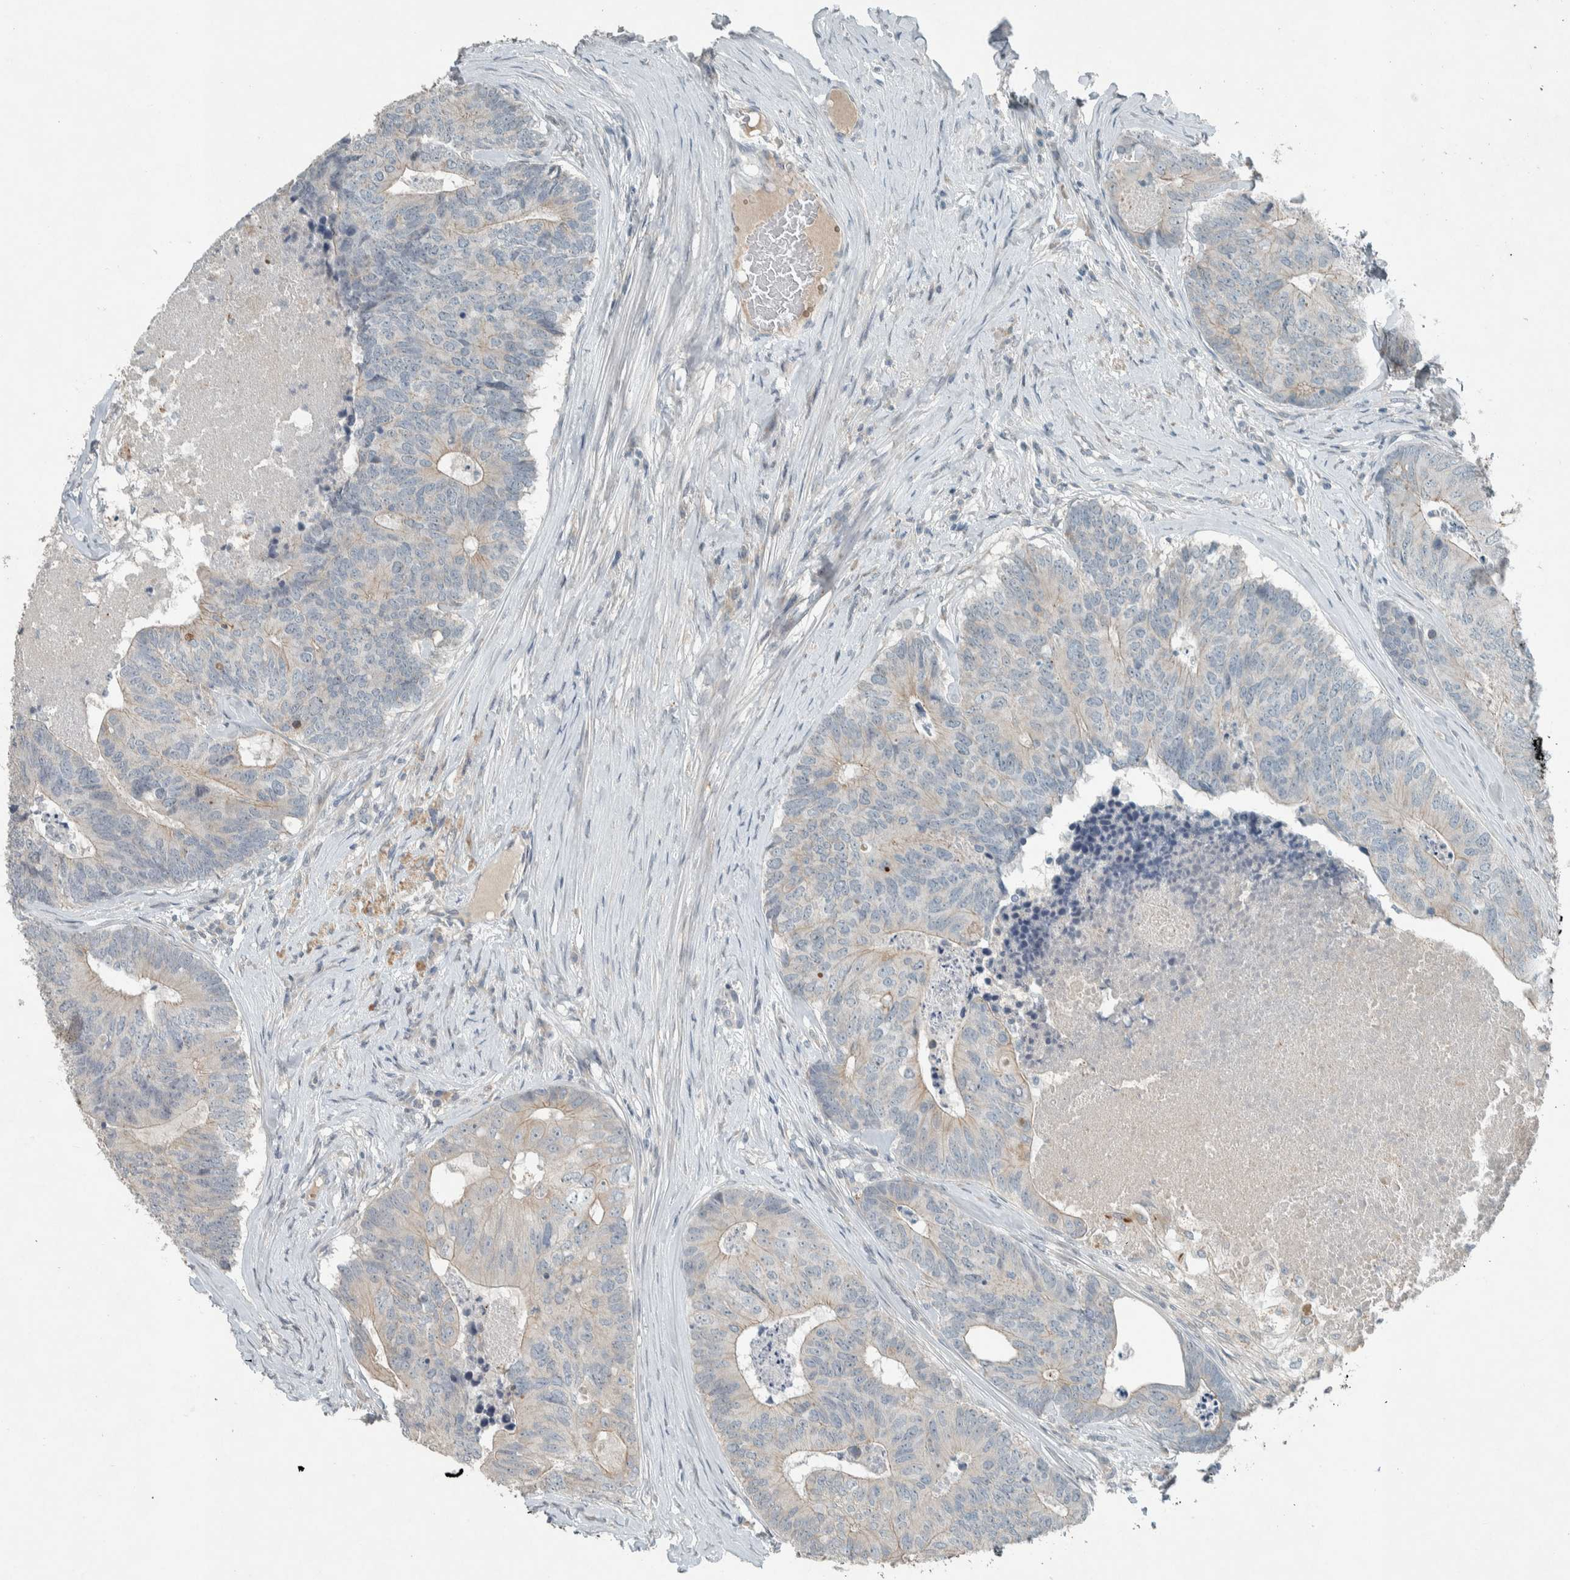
{"staining": {"intensity": "weak", "quantity": "<25%", "location": "cytoplasmic/membranous"}, "tissue": "colorectal cancer", "cell_type": "Tumor cells", "image_type": "cancer", "snomed": [{"axis": "morphology", "description": "Adenocarcinoma, NOS"}, {"axis": "topography", "description": "Colon"}], "caption": "A micrograph of human colorectal adenocarcinoma is negative for staining in tumor cells. The staining is performed using DAB (3,3'-diaminobenzidine) brown chromogen with nuclei counter-stained in using hematoxylin.", "gene": "CERCAM", "patient": {"sex": "female", "age": 67}}